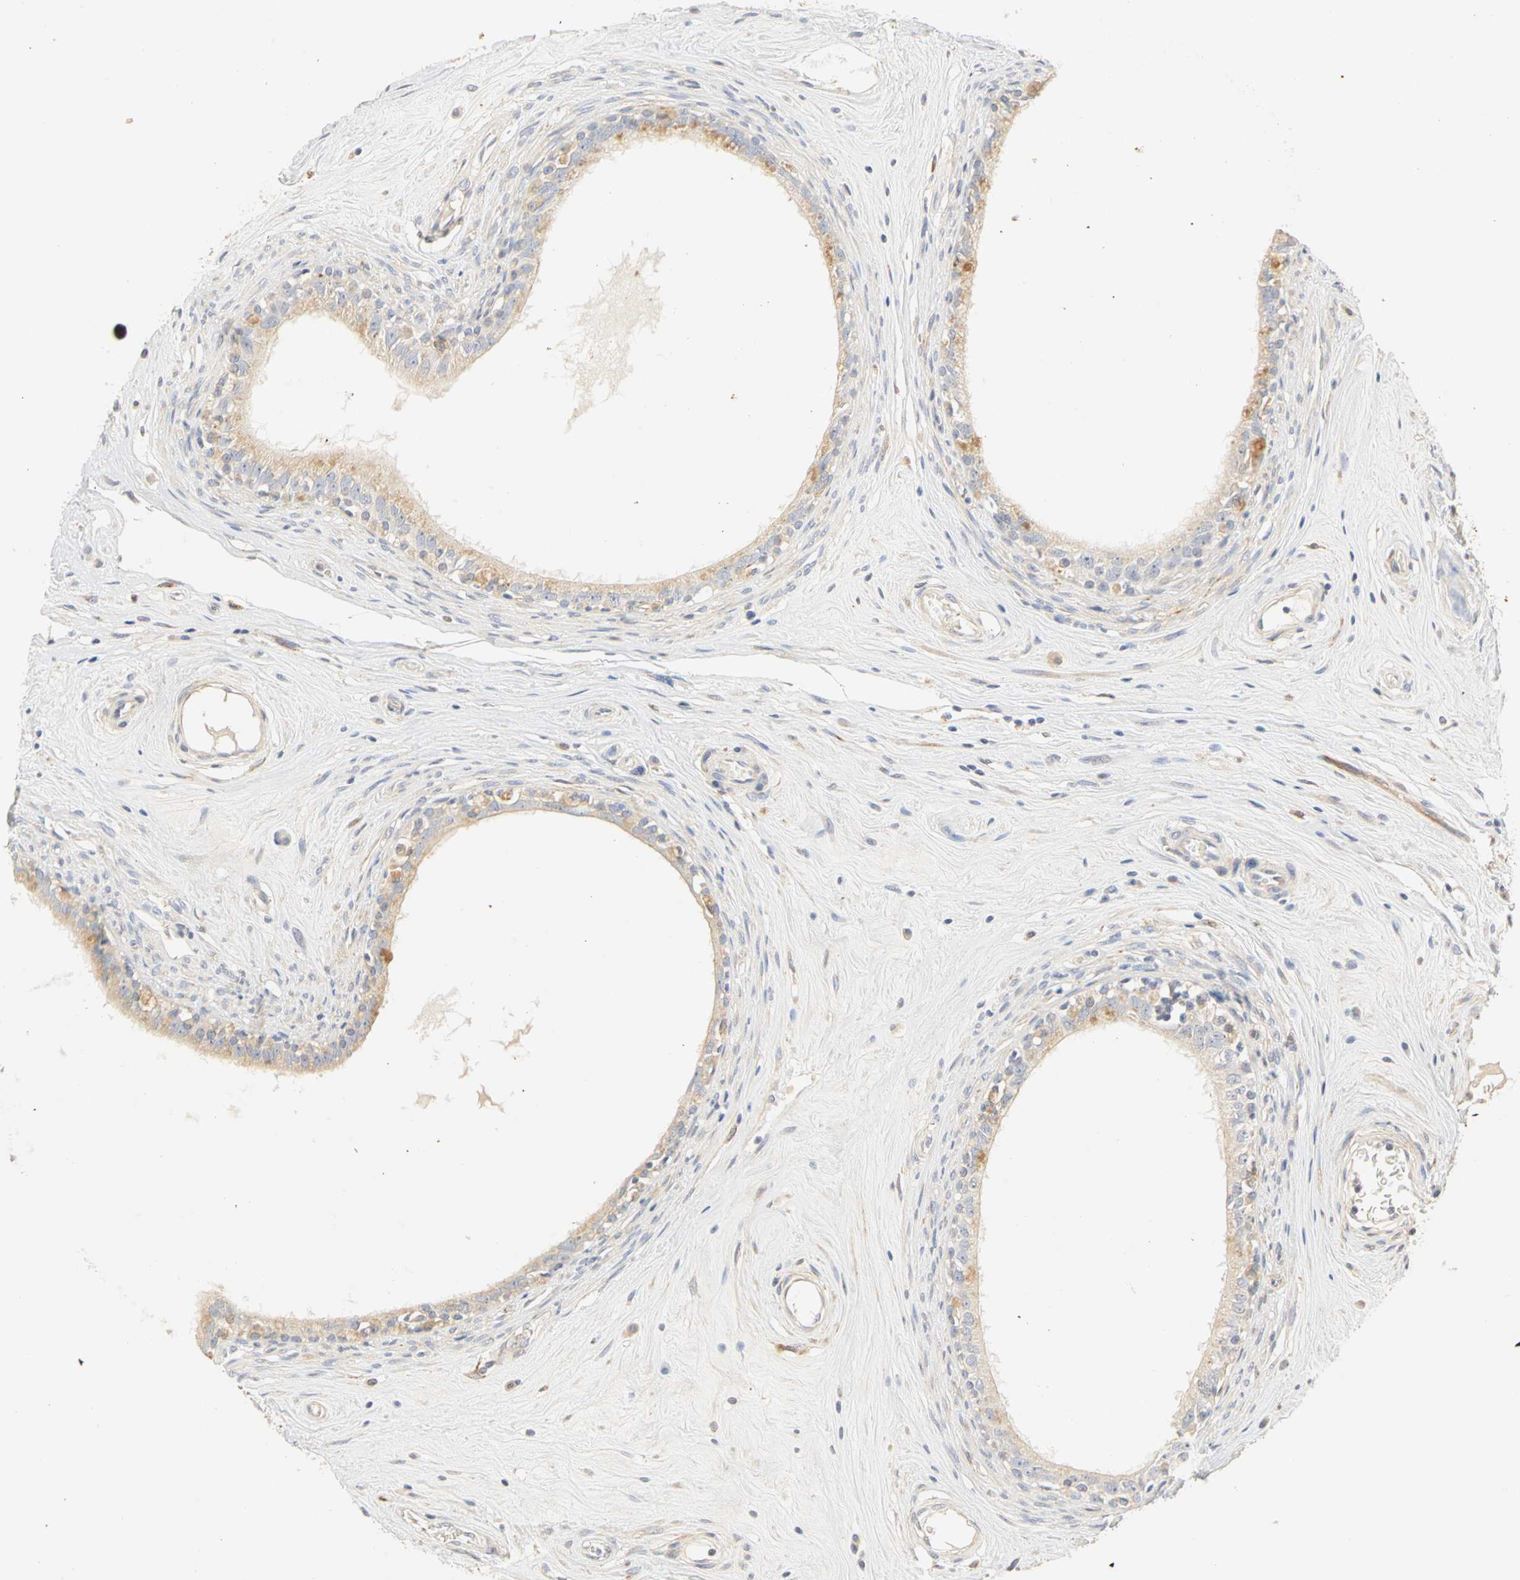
{"staining": {"intensity": "weak", "quantity": "25%-75%", "location": "cytoplasmic/membranous"}, "tissue": "epididymis", "cell_type": "Glandular cells", "image_type": "normal", "snomed": [{"axis": "morphology", "description": "Normal tissue, NOS"}, {"axis": "morphology", "description": "Inflammation, NOS"}, {"axis": "topography", "description": "Epididymis"}], "caption": "About 25%-75% of glandular cells in unremarkable human epididymis display weak cytoplasmic/membranous protein expression as visualized by brown immunohistochemical staining.", "gene": "GNRH2", "patient": {"sex": "male", "age": 84}}